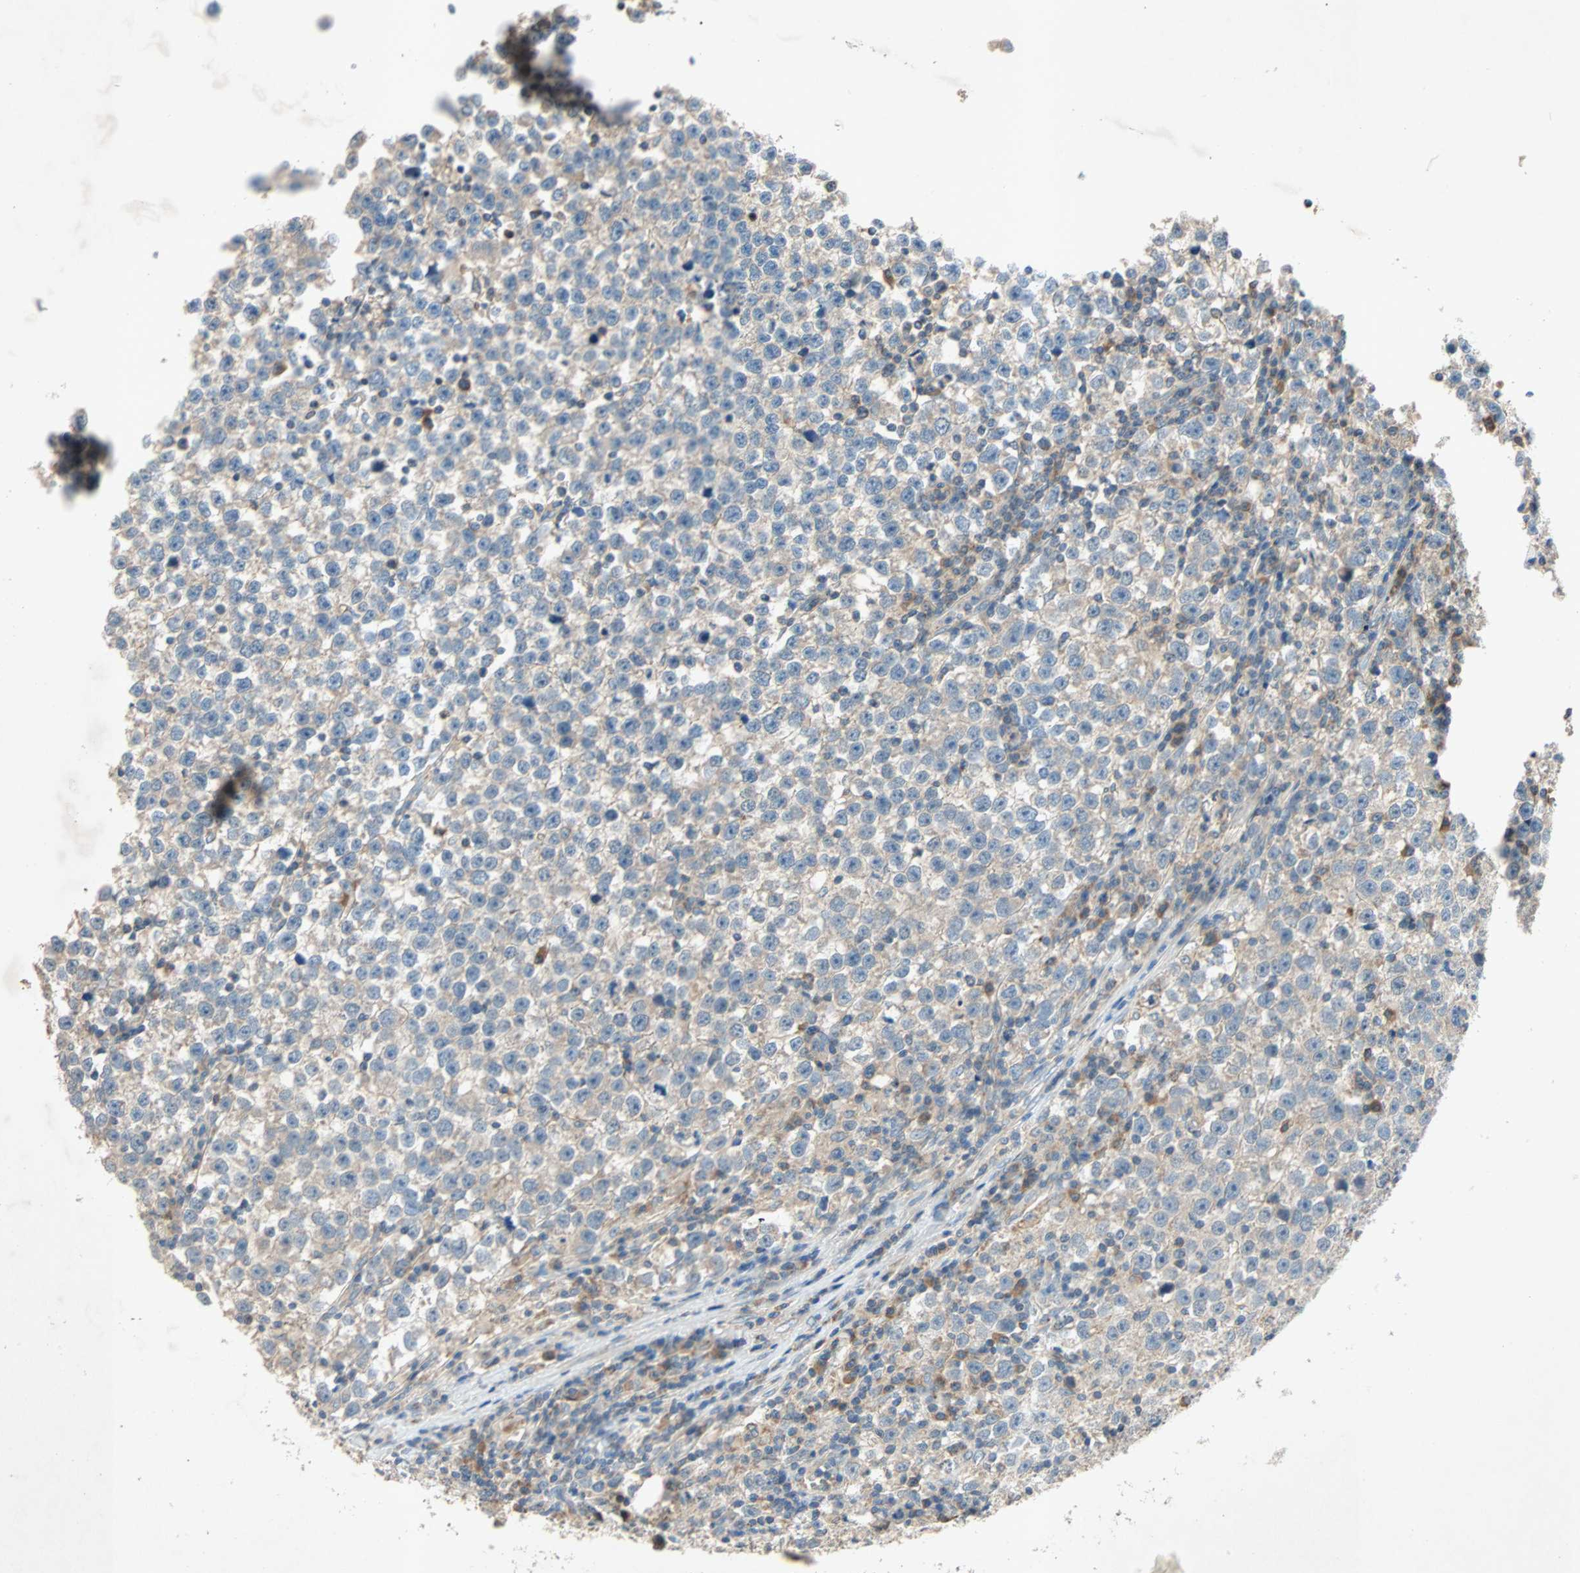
{"staining": {"intensity": "weak", "quantity": "25%-75%", "location": "cytoplasmic/membranous"}, "tissue": "testis cancer", "cell_type": "Tumor cells", "image_type": "cancer", "snomed": [{"axis": "morphology", "description": "Seminoma, NOS"}, {"axis": "topography", "description": "Testis"}], "caption": "A brown stain shows weak cytoplasmic/membranous expression of a protein in human testis cancer (seminoma) tumor cells.", "gene": "XYLT1", "patient": {"sex": "male", "age": 43}}